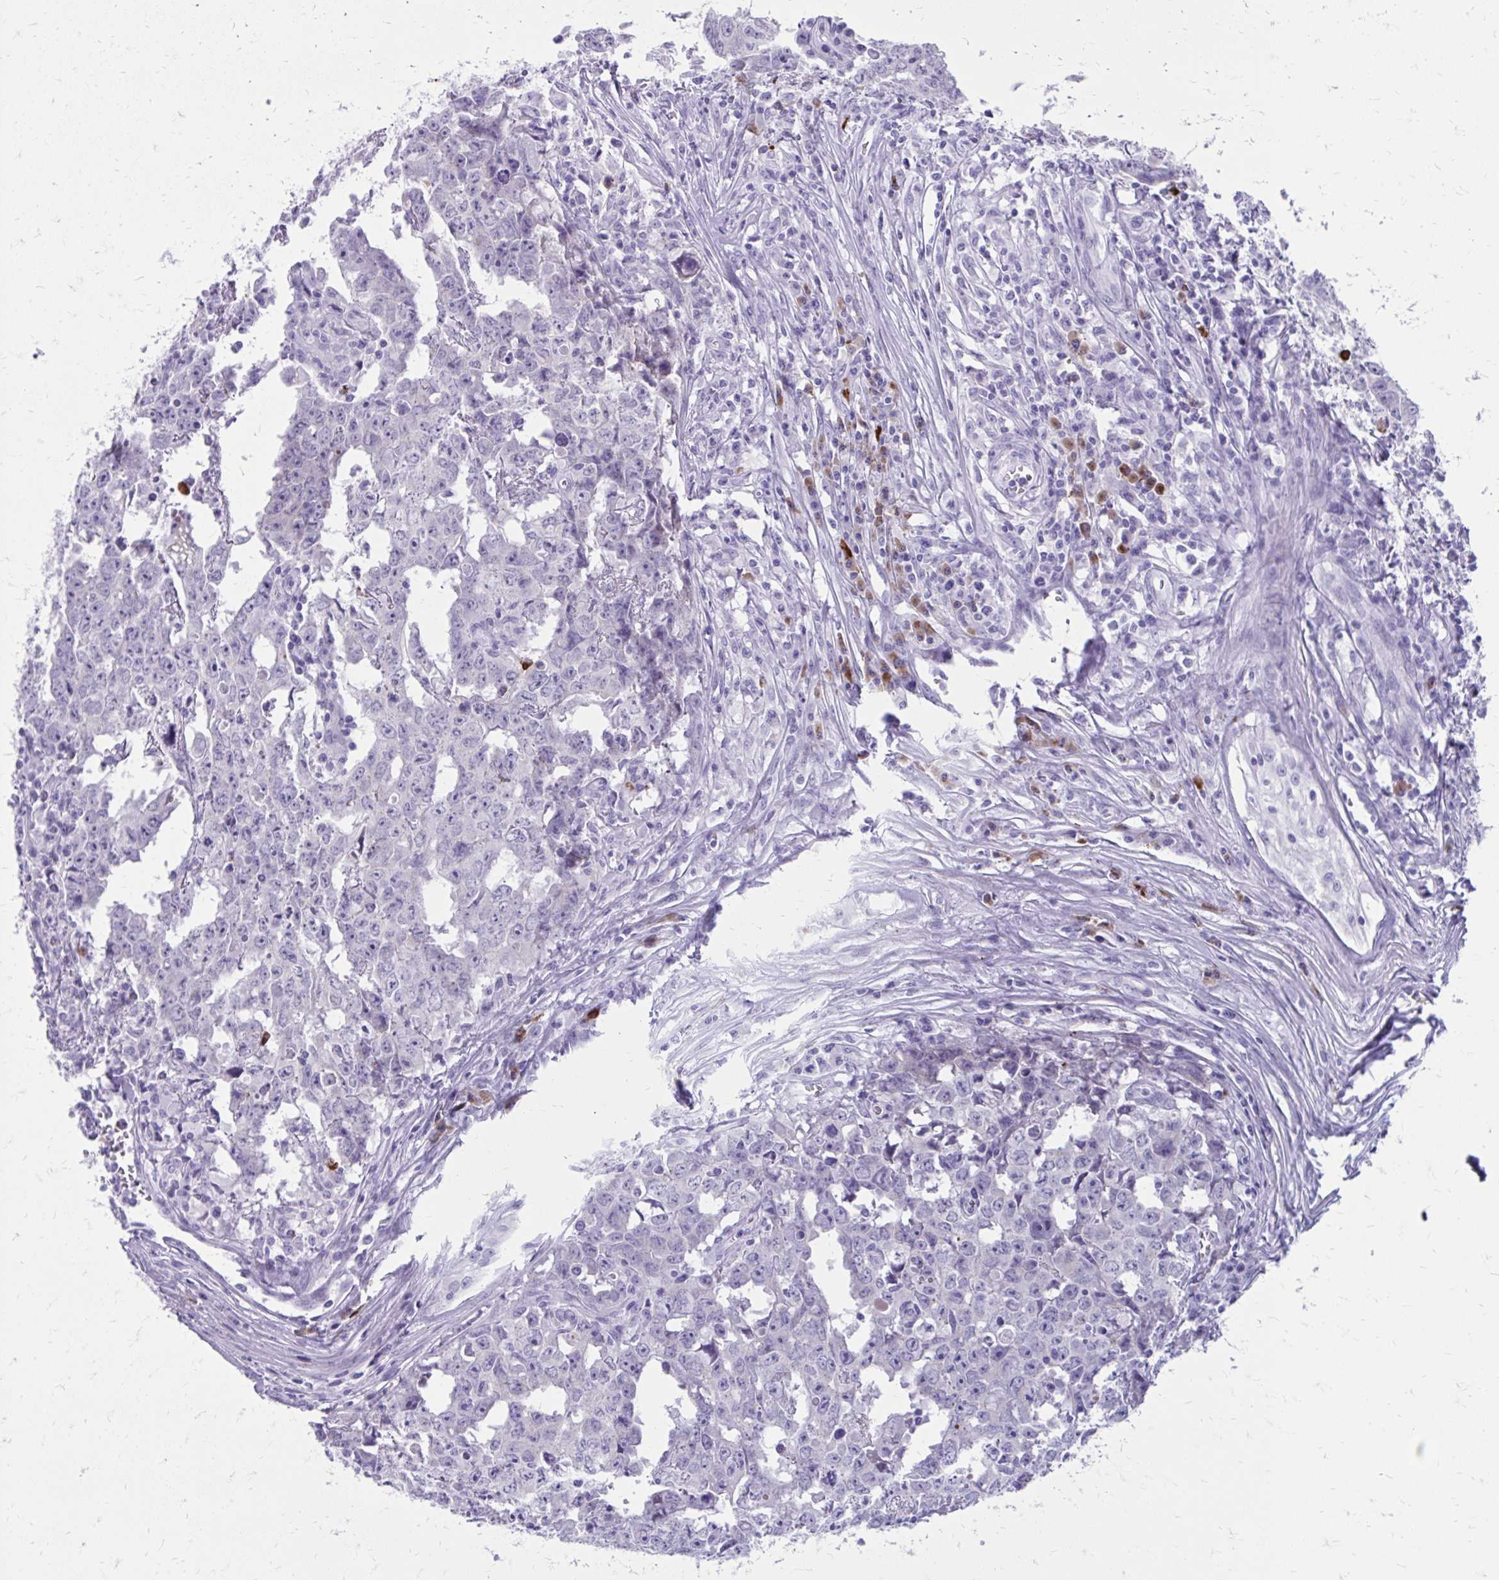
{"staining": {"intensity": "negative", "quantity": "none", "location": "none"}, "tissue": "testis cancer", "cell_type": "Tumor cells", "image_type": "cancer", "snomed": [{"axis": "morphology", "description": "Carcinoma, Embryonal, NOS"}, {"axis": "topography", "description": "Testis"}], "caption": "Immunohistochemistry histopathology image of neoplastic tissue: human testis cancer stained with DAB (3,3'-diaminobenzidine) reveals no significant protein expression in tumor cells.", "gene": "SATL1", "patient": {"sex": "male", "age": 22}}